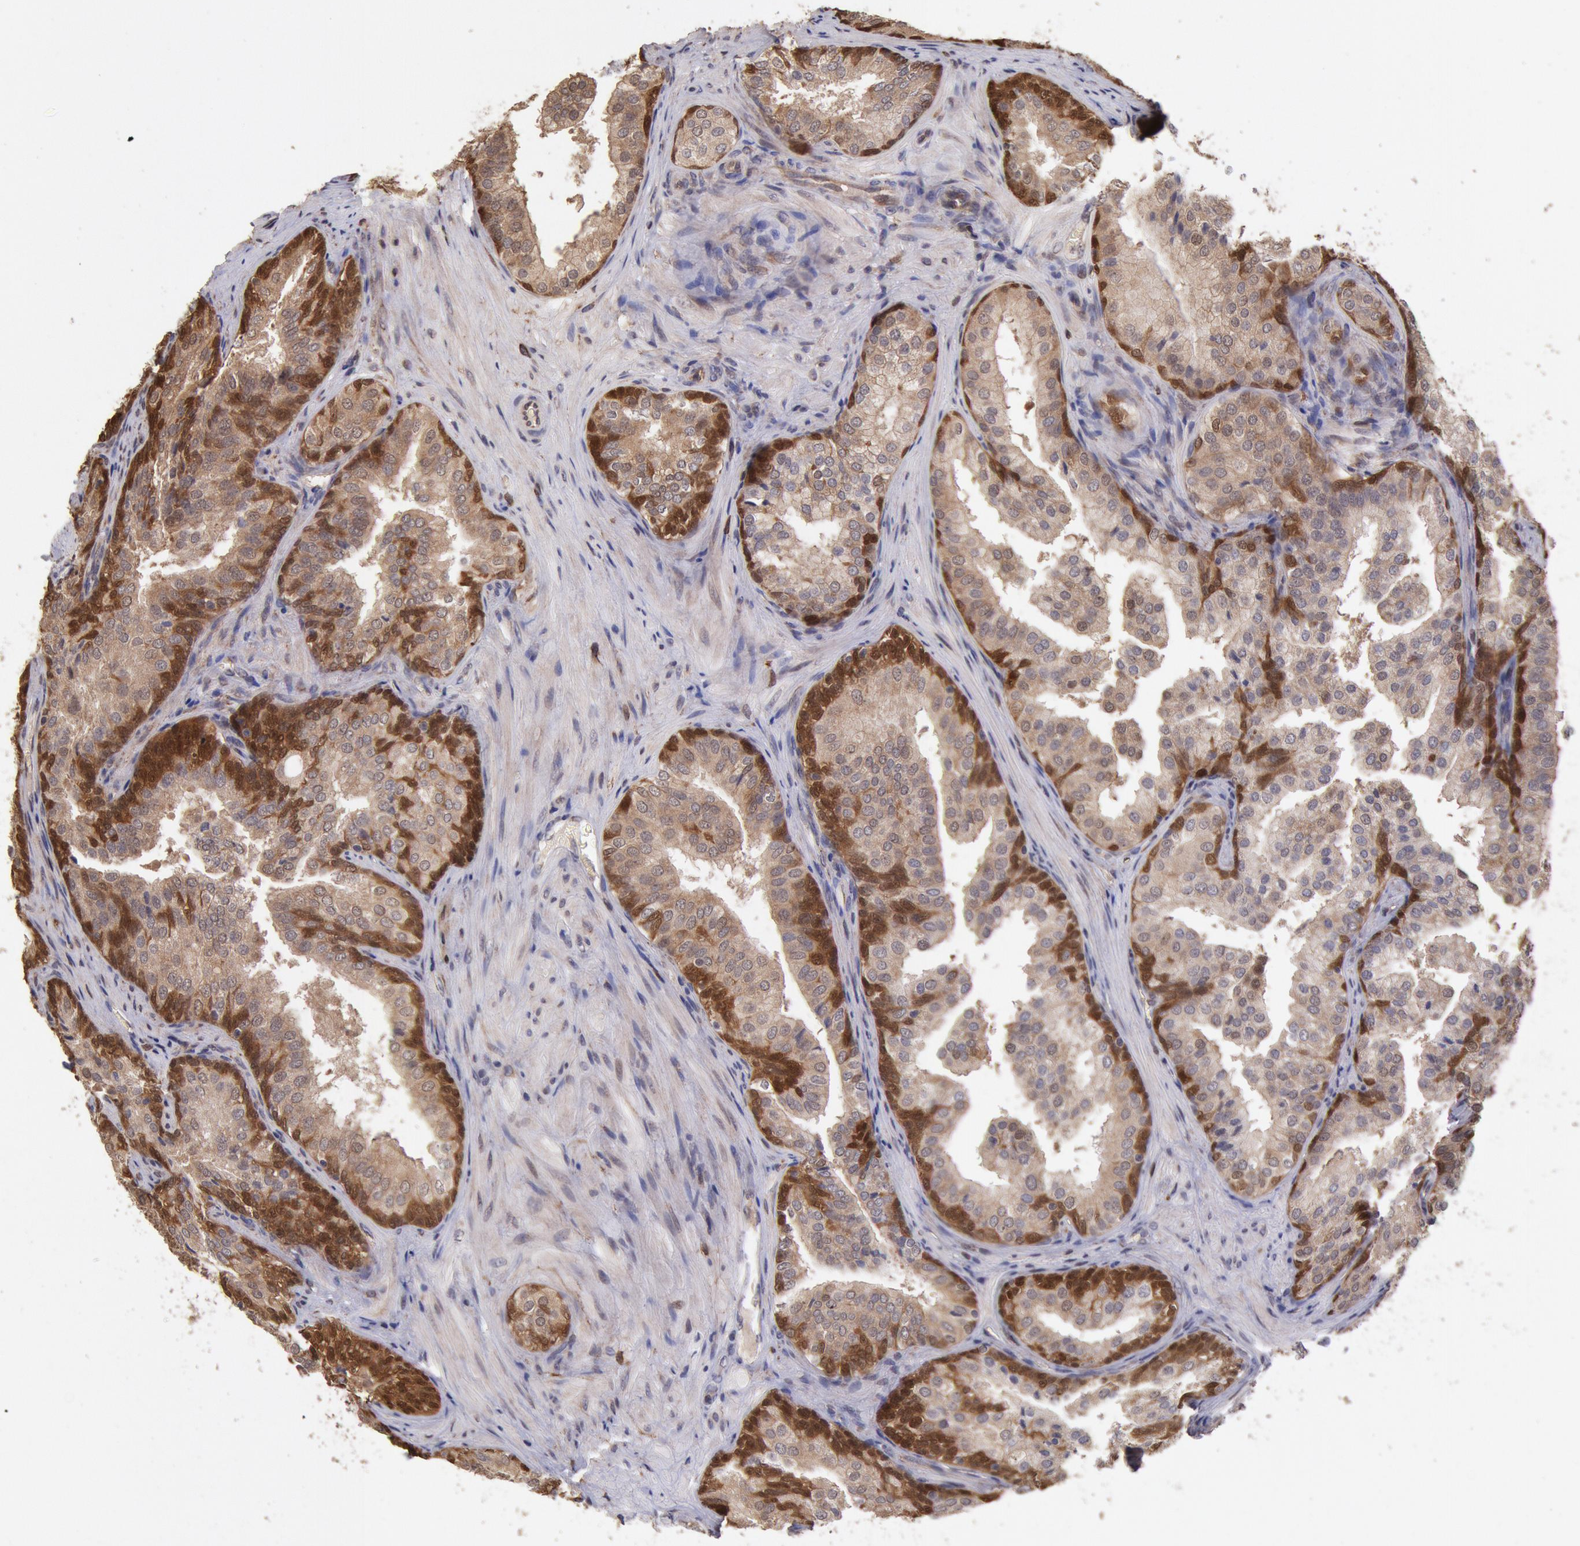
{"staining": {"intensity": "strong", "quantity": ">75%", "location": "cytoplasmic/membranous,nuclear"}, "tissue": "prostate cancer", "cell_type": "Tumor cells", "image_type": "cancer", "snomed": [{"axis": "morphology", "description": "Adenocarcinoma, Low grade"}, {"axis": "topography", "description": "Prostate"}], "caption": "Immunohistochemistry image of neoplastic tissue: human prostate cancer (low-grade adenocarcinoma) stained using immunohistochemistry (IHC) demonstrates high levels of strong protein expression localized specifically in the cytoplasmic/membranous and nuclear of tumor cells, appearing as a cytoplasmic/membranous and nuclear brown color.", "gene": "COMT", "patient": {"sex": "male", "age": 69}}